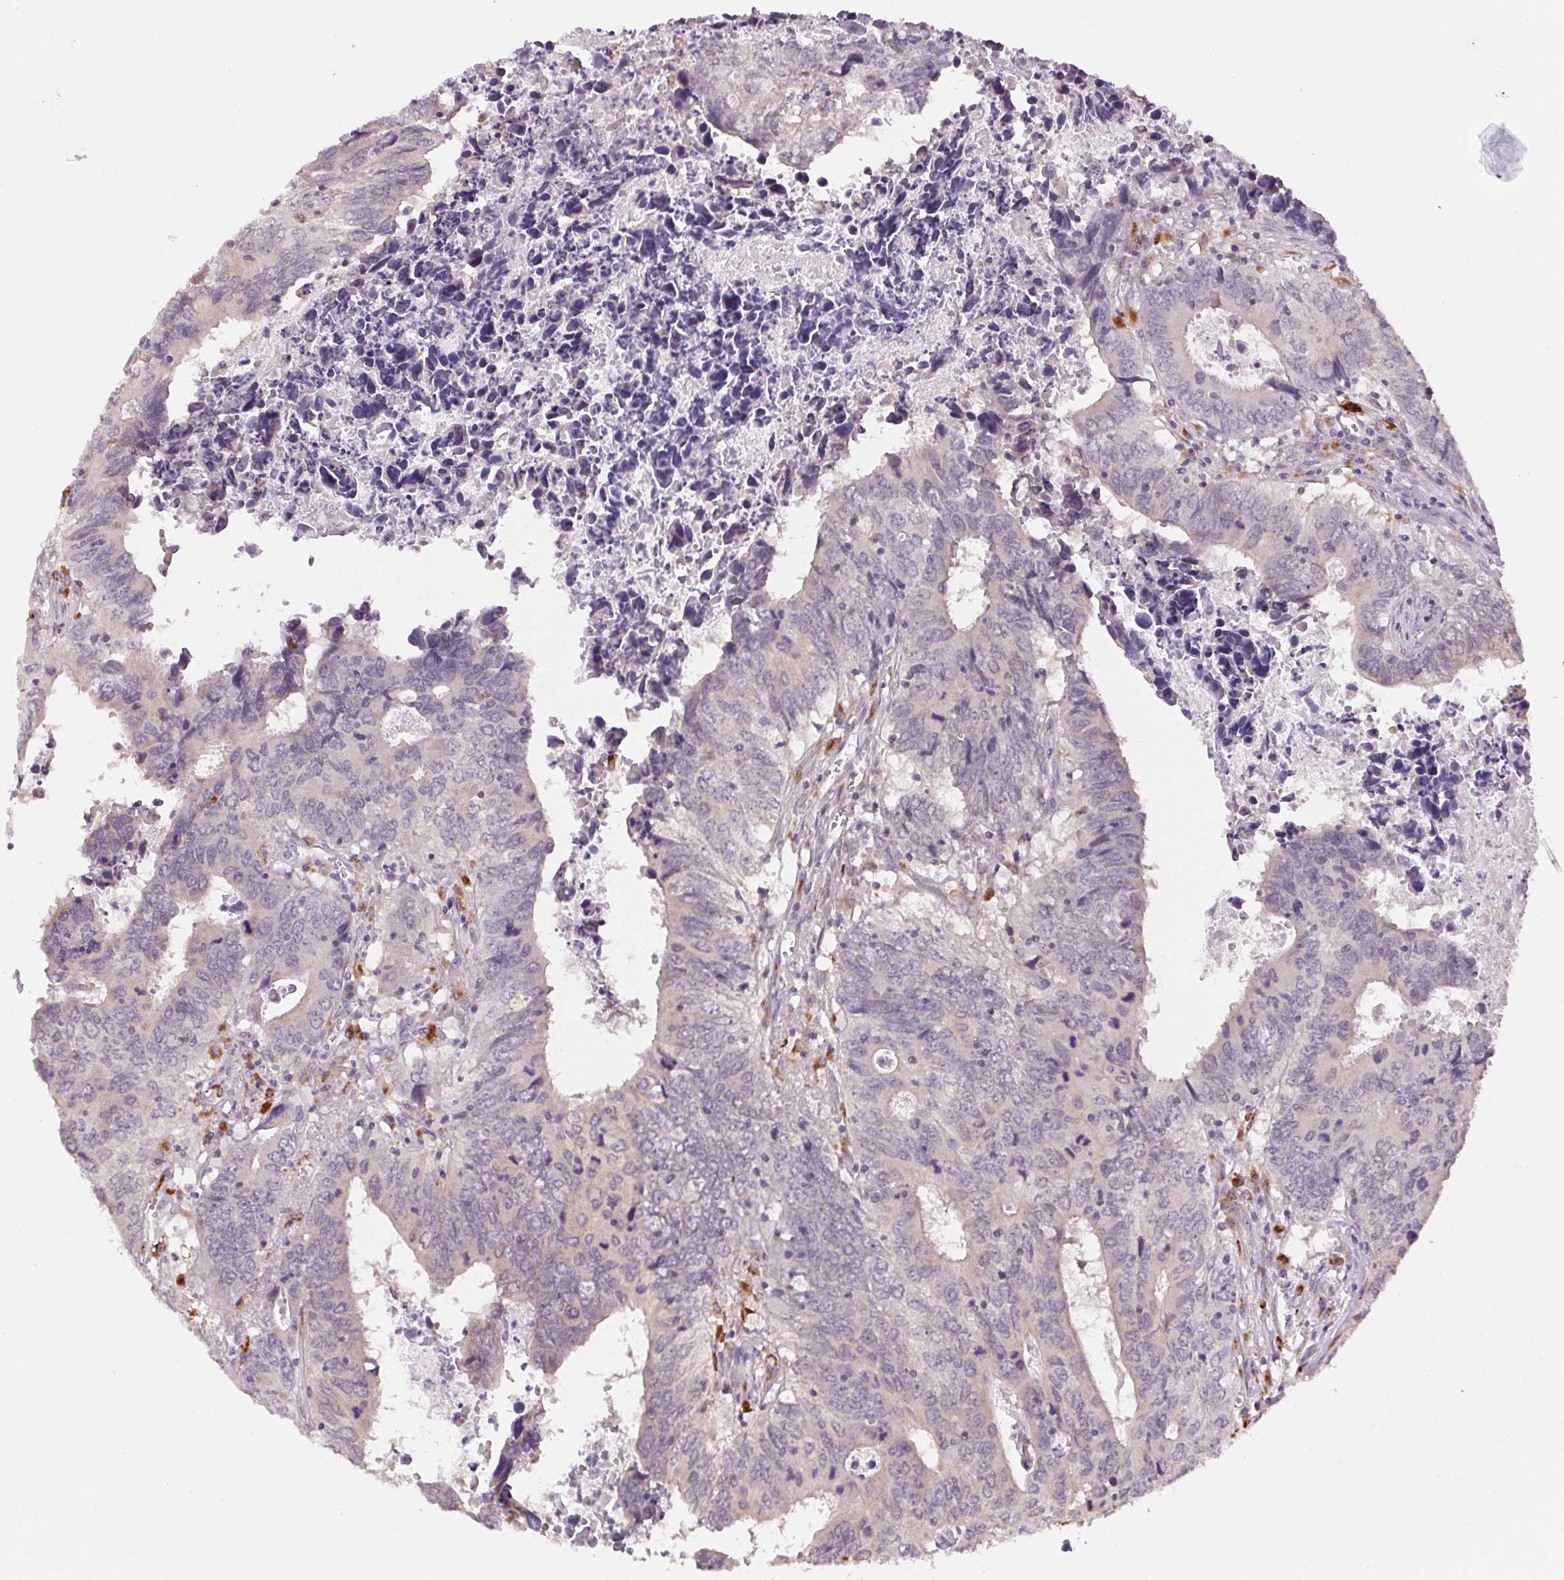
{"staining": {"intensity": "weak", "quantity": "<25%", "location": "cytoplasmic/membranous"}, "tissue": "colorectal cancer", "cell_type": "Tumor cells", "image_type": "cancer", "snomed": [{"axis": "morphology", "description": "Adenocarcinoma, NOS"}, {"axis": "topography", "description": "Colon"}], "caption": "Immunohistochemistry (IHC) image of human colorectal adenocarcinoma stained for a protein (brown), which reveals no staining in tumor cells.", "gene": "ADH5", "patient": {"sex": "female", "age": 82}}